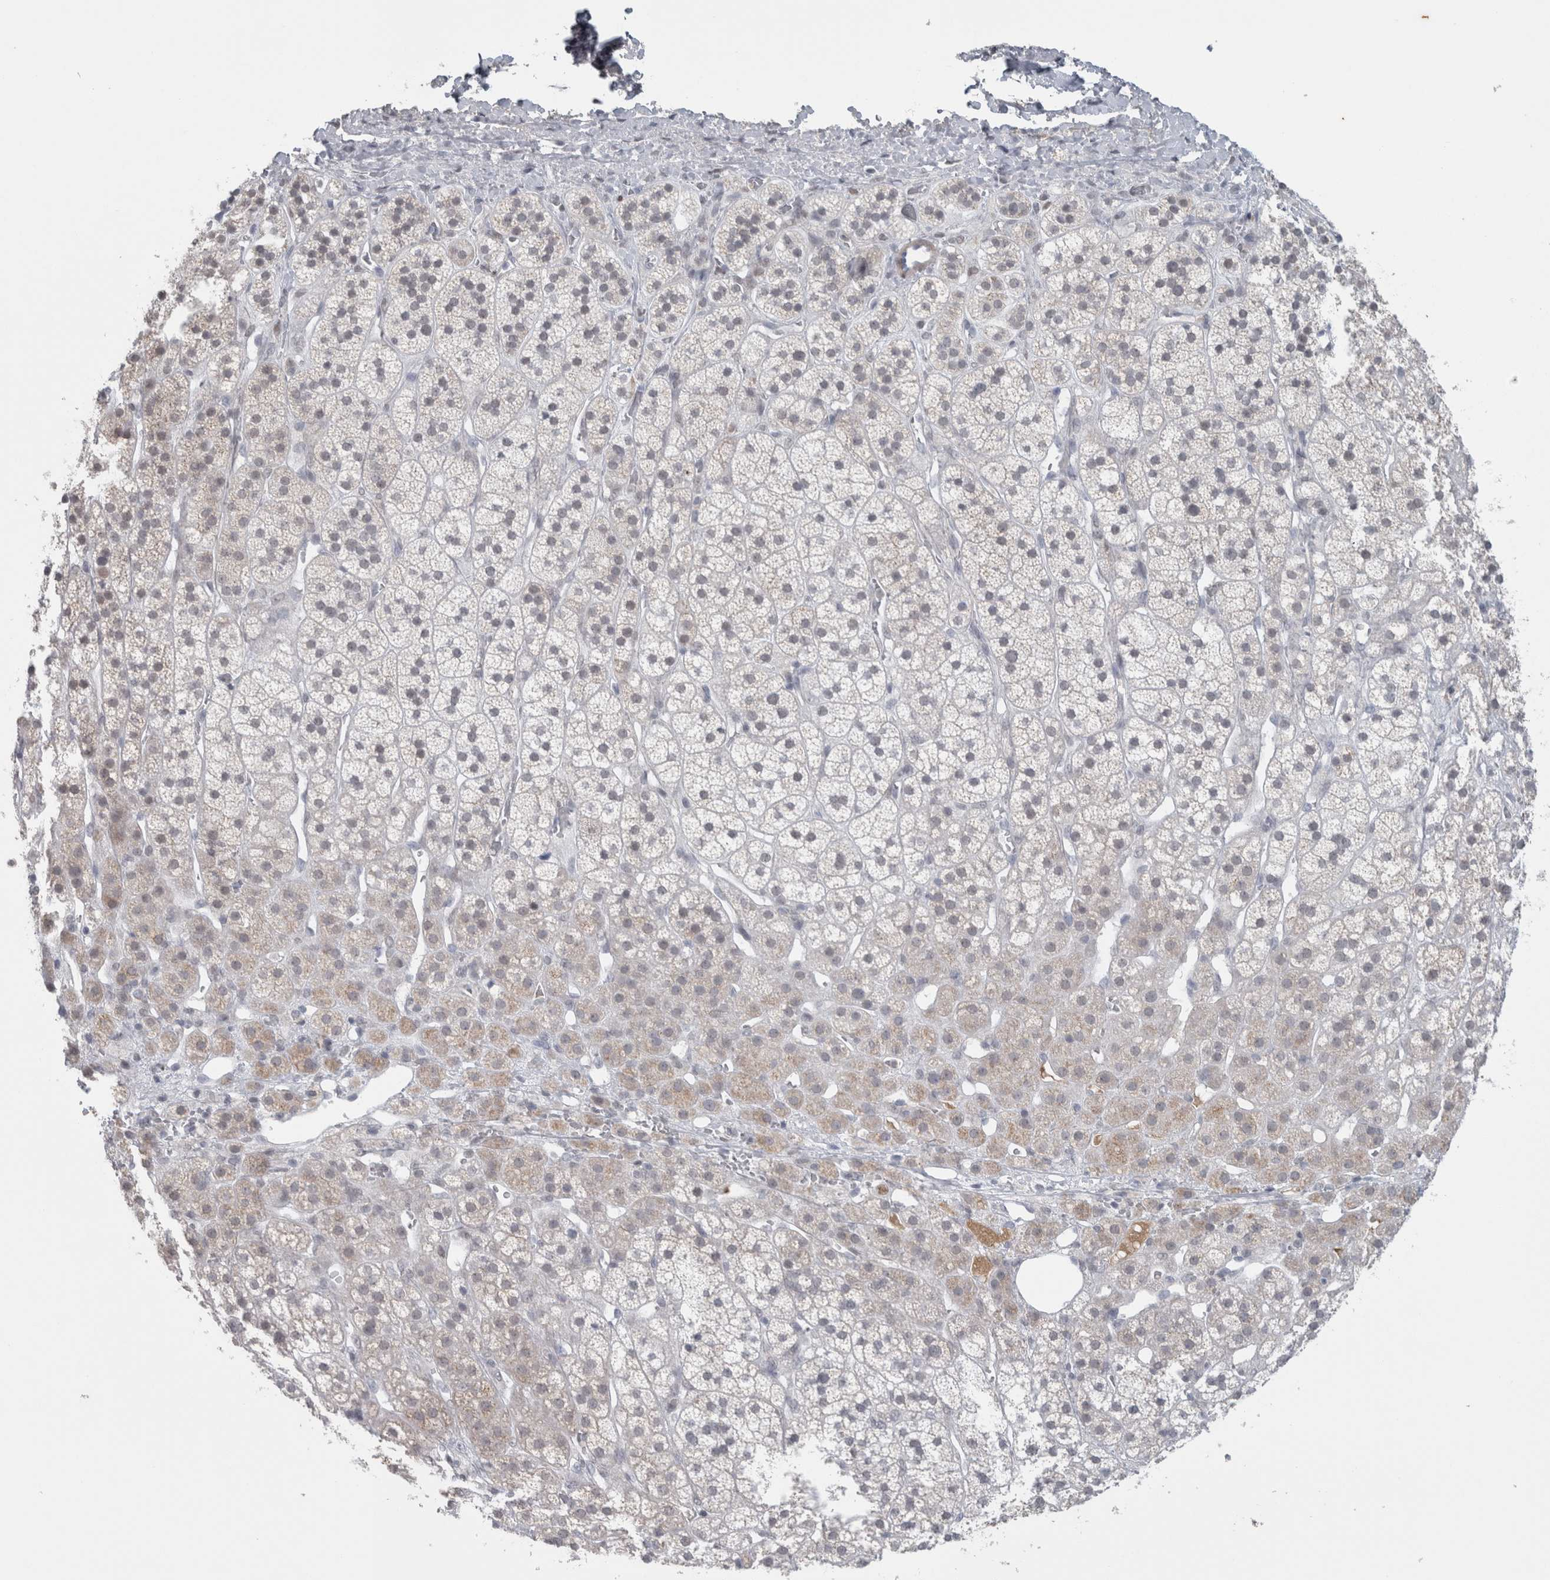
{"staining": {"intensity": "weak", "quantity": "25%-75%", "location": "cytoplasmic/membranous"}, "tissue": "adrenal gland", "cell_type": "Glandular cells", "image_type": "normal", "snomed": [{"axis": "morphology", "description": "Normal tissue, NOS"}, {"axis": "topography", "description": "Adrenal gland"}], "caption": "Normal adrenal gland displays weak cytoplasmic/membranous positivity in about 25%-75% of glandular cells (DAB (3,3'-diaminobenzidine) = brown stain, brightfield microscopy at high magnification)..", "gene": "PLIN1", "patient": {"sex": "male", "age": 56}}